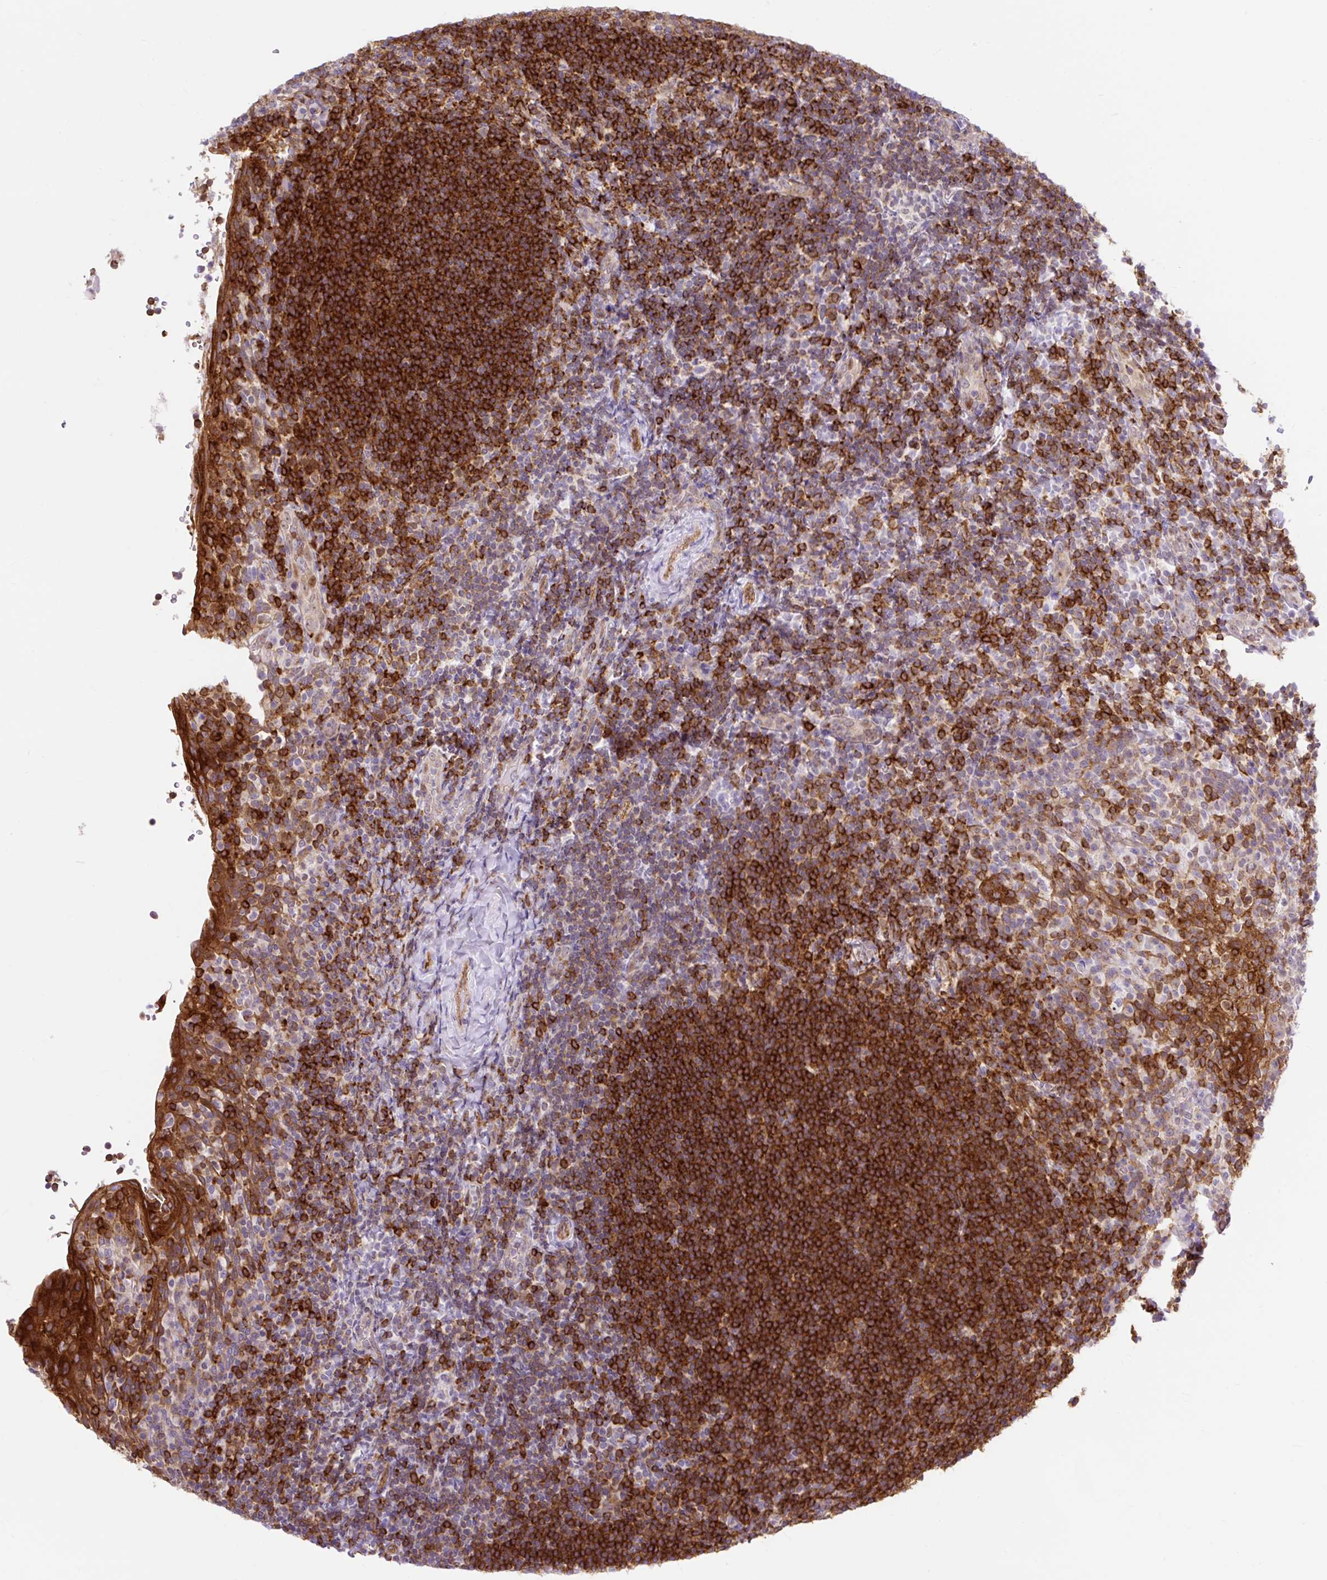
{"staining": {"intensity": "strong", "quantity": "25%-75%", "location": "cytoplasmic/membranous"}, "tissue": "tonsil", "cell_type": "Germinal center cells", "image_type": "normal", "snomed": [{"axis": "morphology", "description": "Normal tissue, NOS"}, {"axis": "topography", "description": "Tonsil"}], "caption": "Immunohistochemical staining of normal tonsil displays 25%-75% levels of strong cytoplasmic/membranous protein staining in approximately 25%-75% of germinal center cells.", "gene": "HIP1R", "patient": {"sex": "female", "age": 10}}